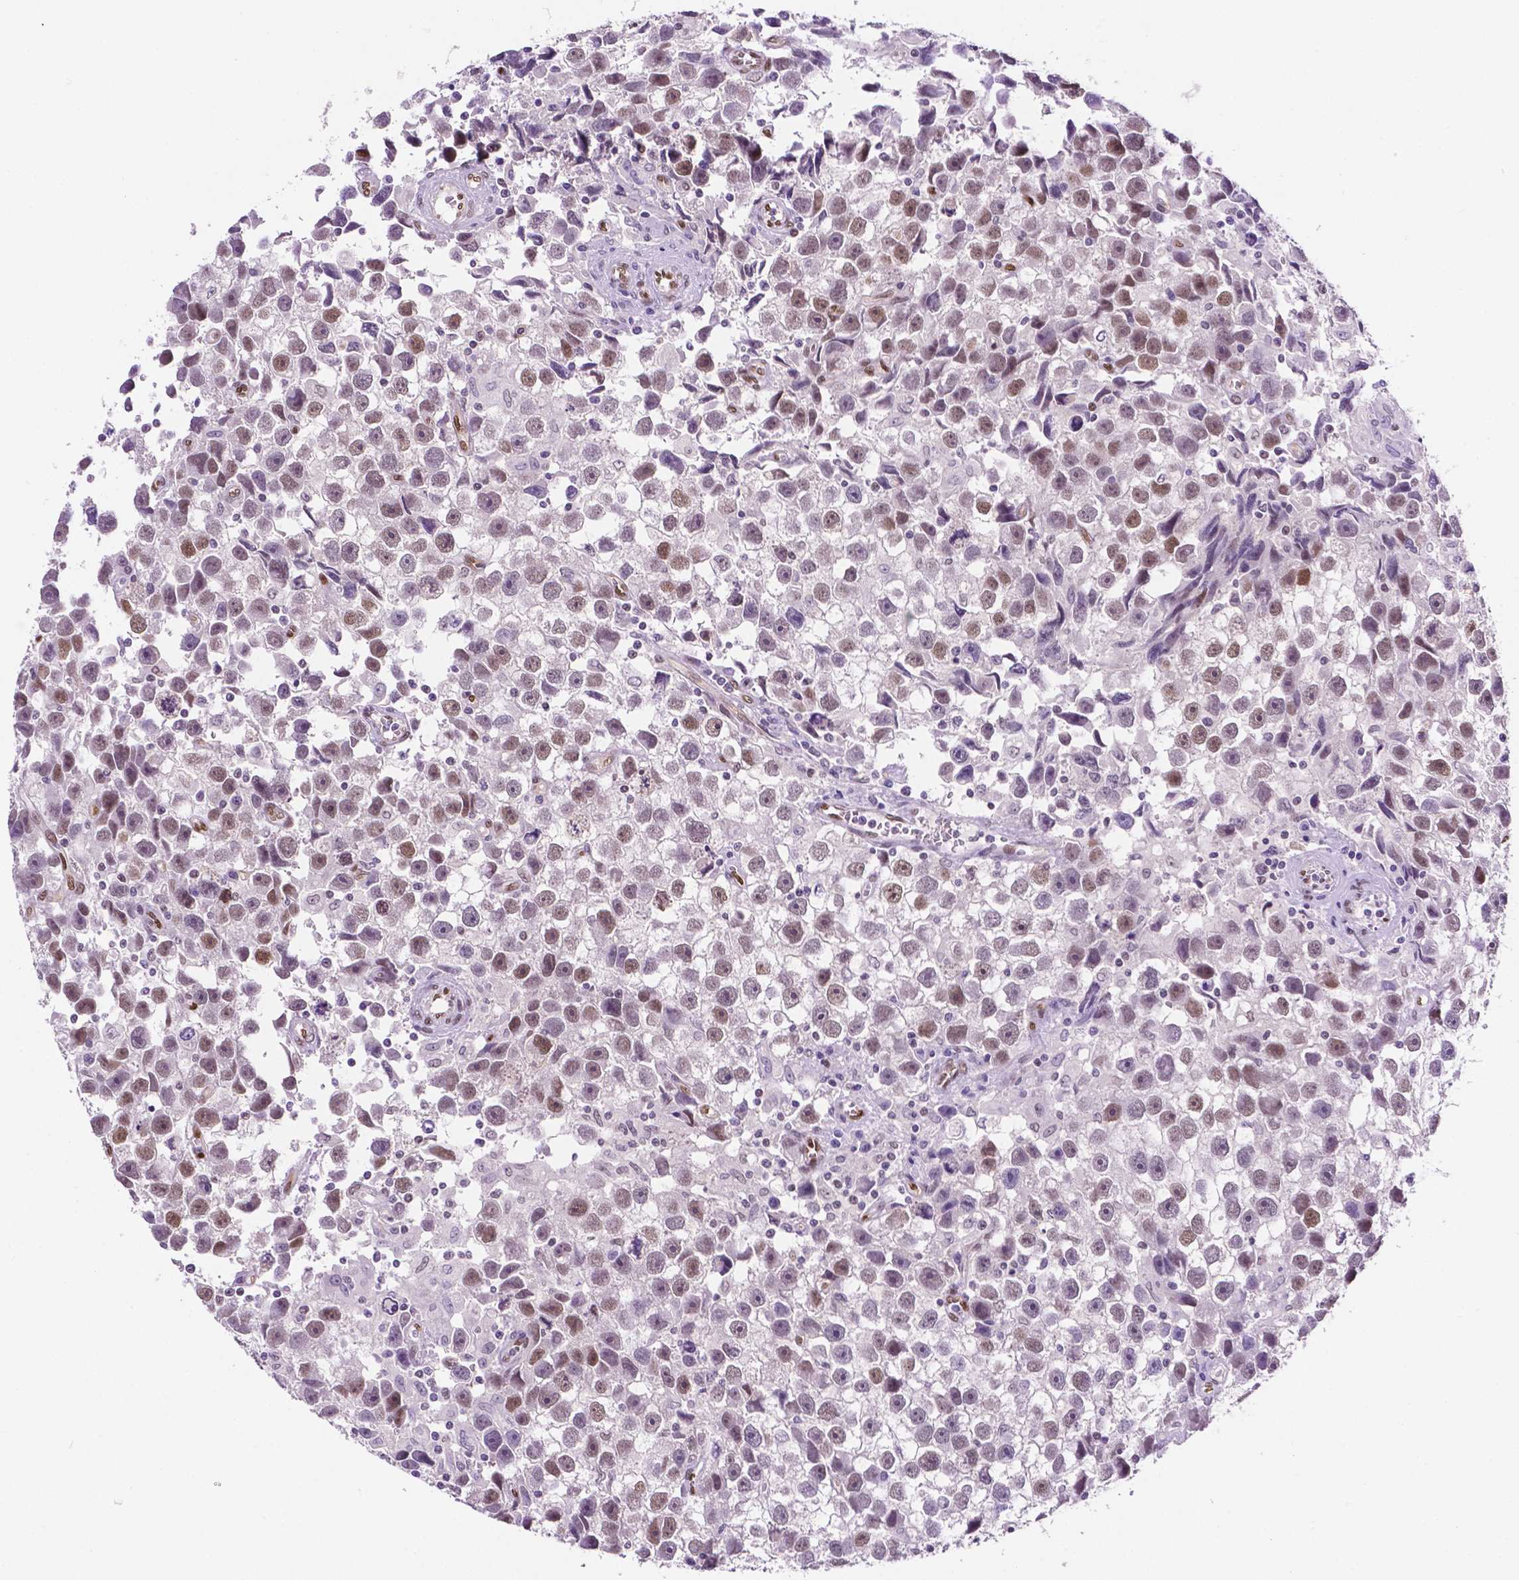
{"staining": {"intensity": "weak", "quantity": "25%-75%", "location": "nuclear"}, "tissue": "testis cancer", "cell_type": "Tumor cells", "image_type": "cancer", "snomed": [{"axis": "morphology", "description": "Seminoma, NOS"}, {"axis": "topography", "description": "Testis"}], "caption": "The micrograph exhibits immunohistochemical staining of seminoma (testis). There is weak nuclear expression is present in about 25%-75% of tumor cells.", "gene": "ERF", "patient": {"sex": "male", "age": 43}}